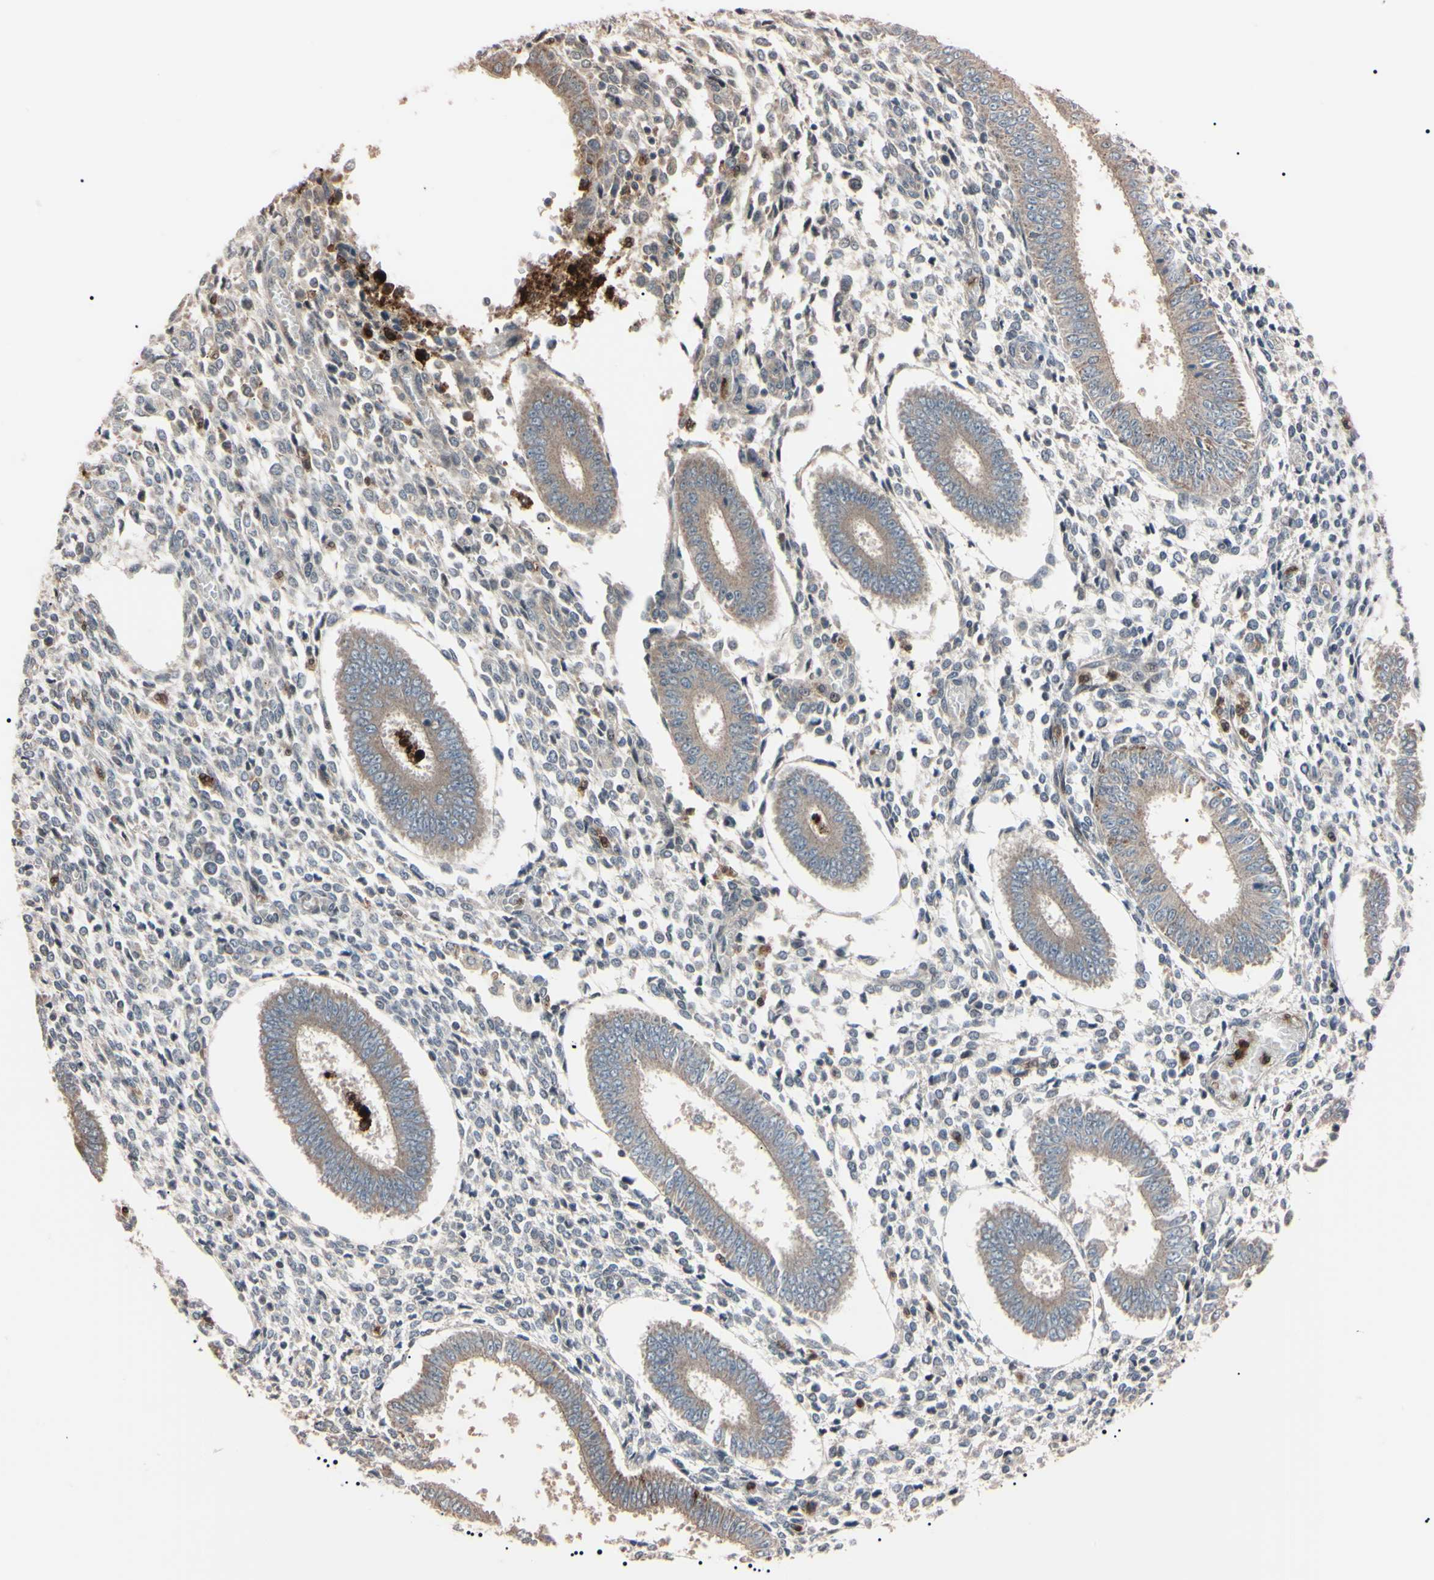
{"staining": {"intensity": "weak", "quantity": ">75%", "location": "cytoplasmic/membranous"}, "tissue": "endometrium", "cell_type": "Cells in endometrial stroma", "image_type": "normal", "snomed": [{"axis": "morphology", "description": "Normal tissue, NOS"}, {"axis": "topography", "description": "Endometrium"}], "caption": "Weak cytoplasmic/membranous protein expression is present in about >75% of cells in endometrial stroma in endometrium.", "gene": "TRAF5", "patient": {"sex": "female", "age": 35}}